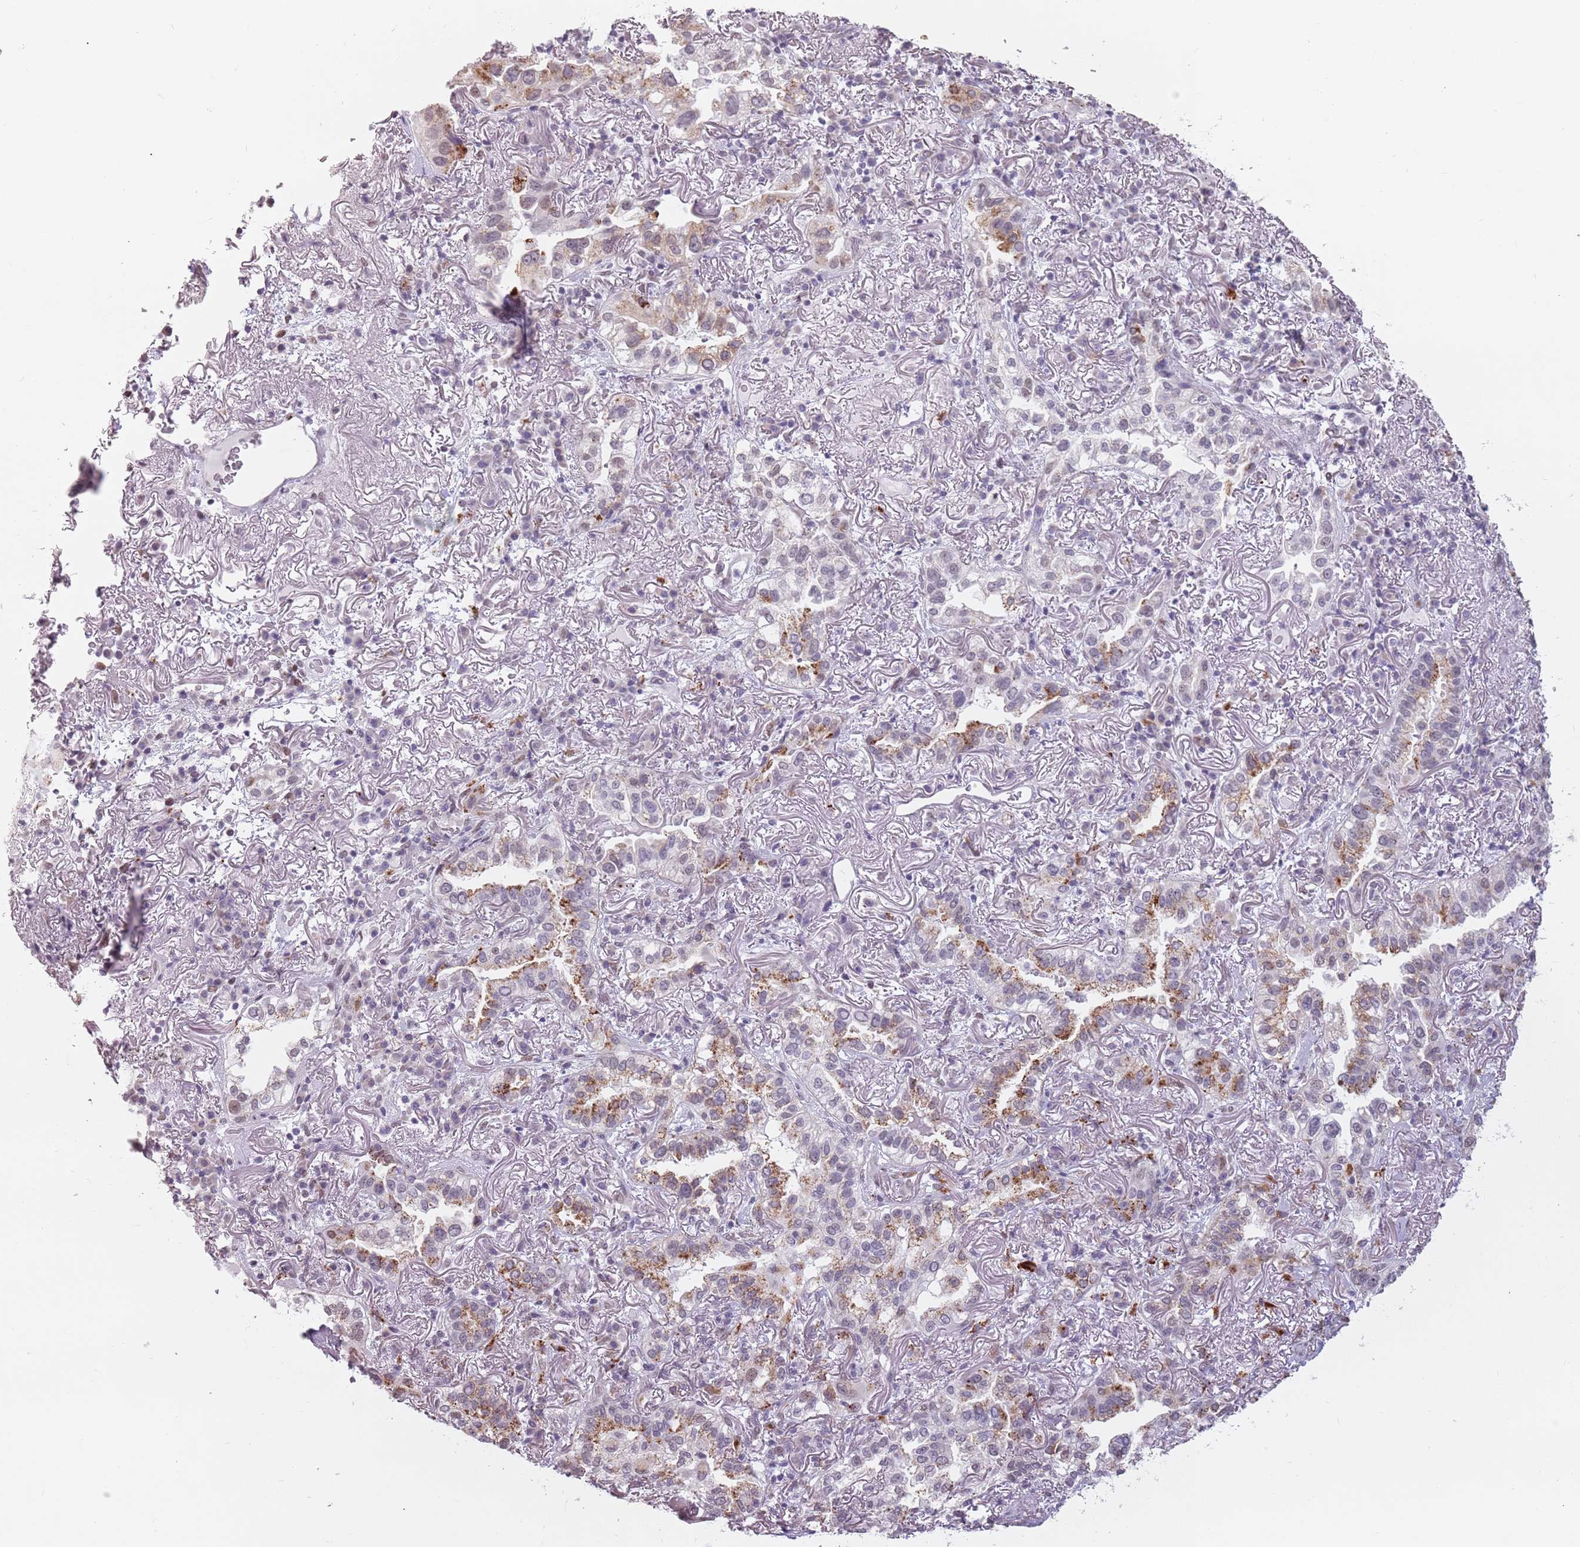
{"staining": {"intensity": "strong", "quantity": "25%-75%", "location": "cytoplasmic/membranous"}, "tissue": "lung cancer", "cell_type": "Tumor cells", "image_type": "cancer", "snomed": [{"axis": "morphology", "description": "Adenocarcinoma, NOS"}, {"axis": "topography", "description": "Lung"}], "caption": "Immunohistochemical staining of lung cancer (adenocarcinoma) displays strong cytoplasmic/membranous protein positivity in about 25%-75% of tumor cells. (Brightfield microscopy of DAB IHC at high magnification).", "gene": "PTCHD1", "patient": {"sex": "female", "age": 69}}